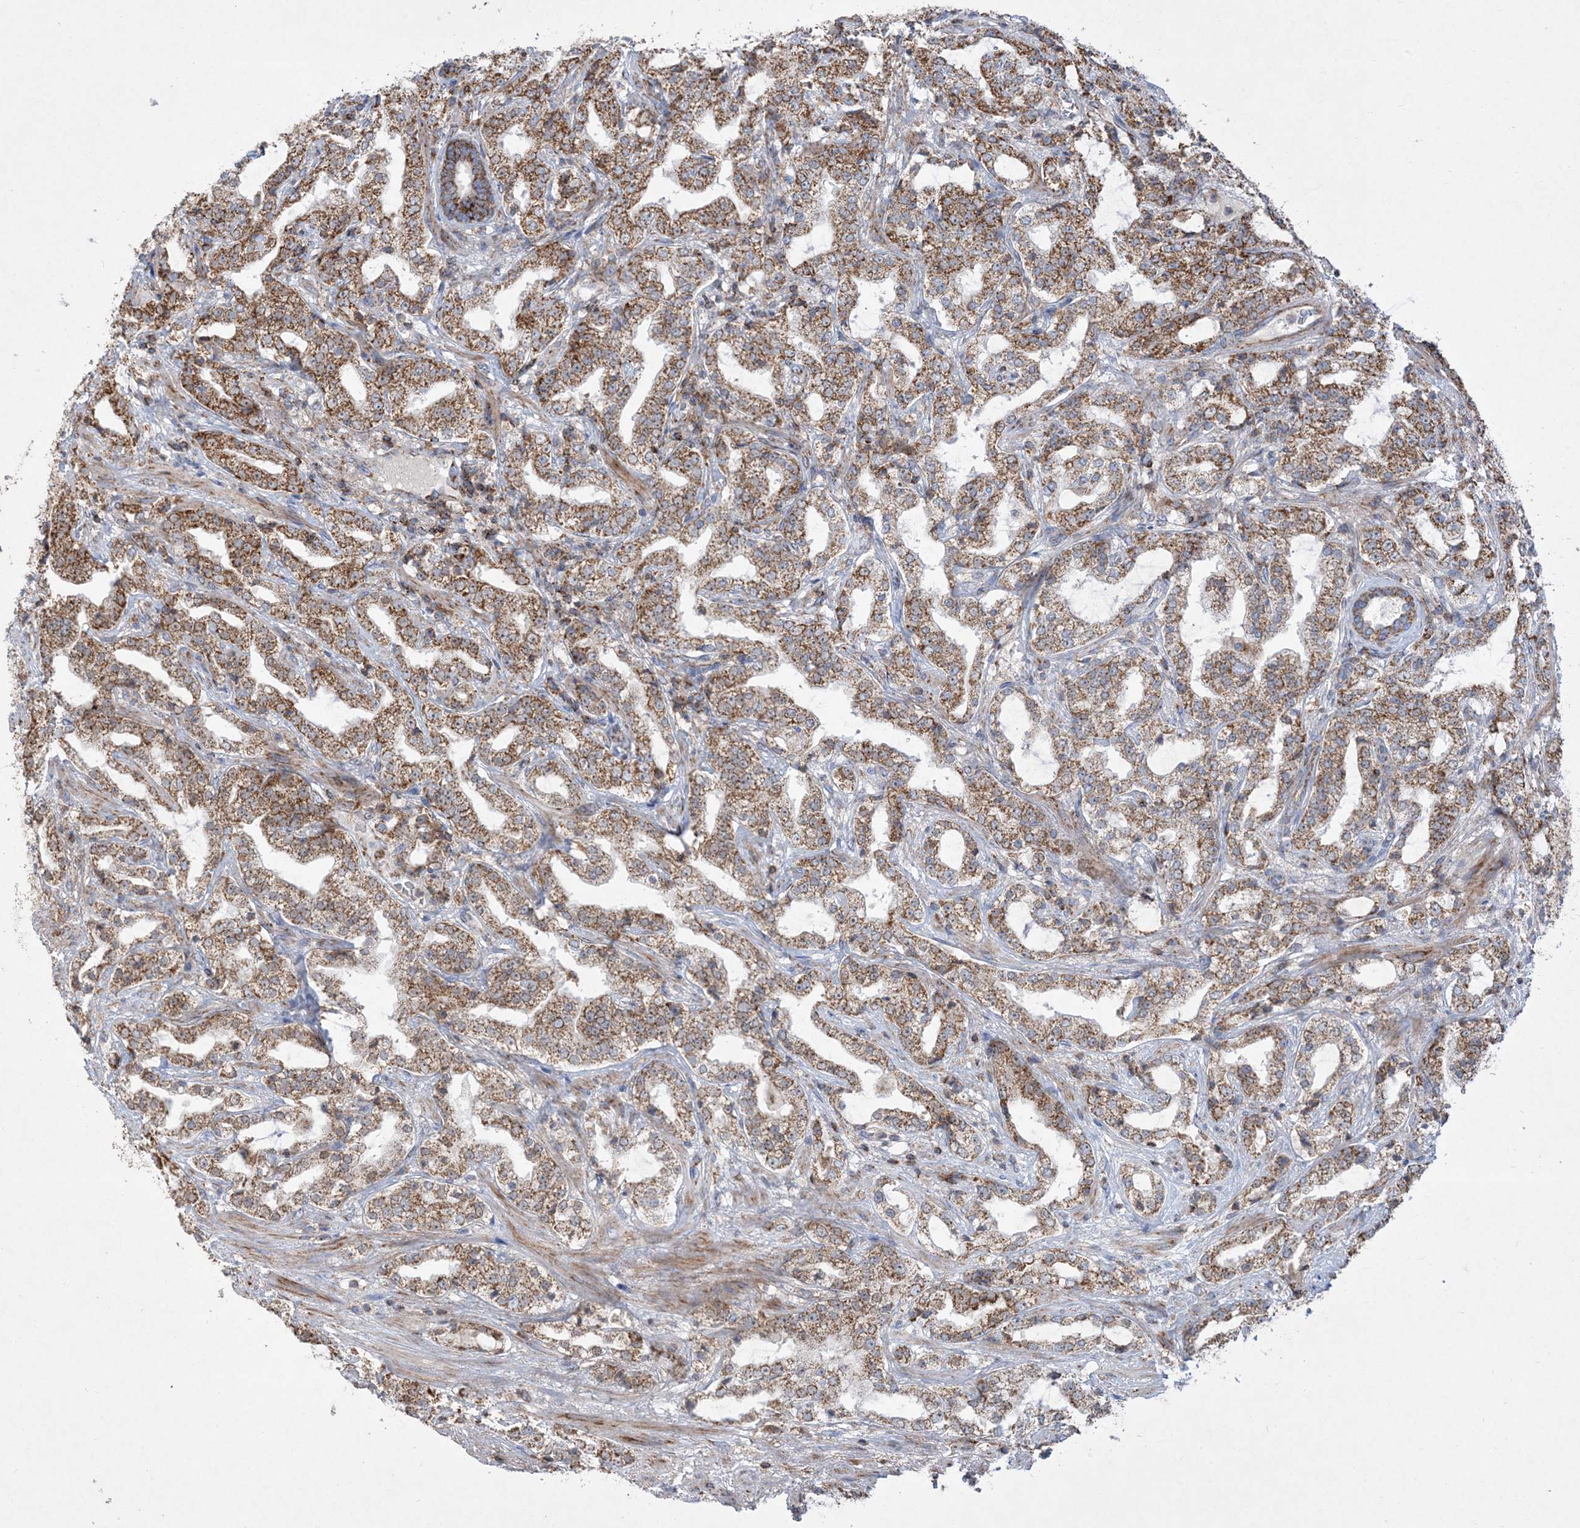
{"staining": {"intensity": "moderate", "quantity": ">75%", "location": "cytoplasmic/membranous"}, "tissue": "prostate cancer", "cell_type": "Tumor cells", "image_type": "cancer", "snomed": [{"axis": "morphology", "description": "Adenocarcinoma, High grade"}, {"axis": "topography", "description": "Prostate"}], "caption": "Immunohistochemical staining of human high-grade adenocarcinoma (prostate) exhibits medium levels of moderate cytoplasmic/membranous protein staining in about >75% of tumor cells.", "gene": "BEND4", "patient": {"sex": "male", "age": 64}}